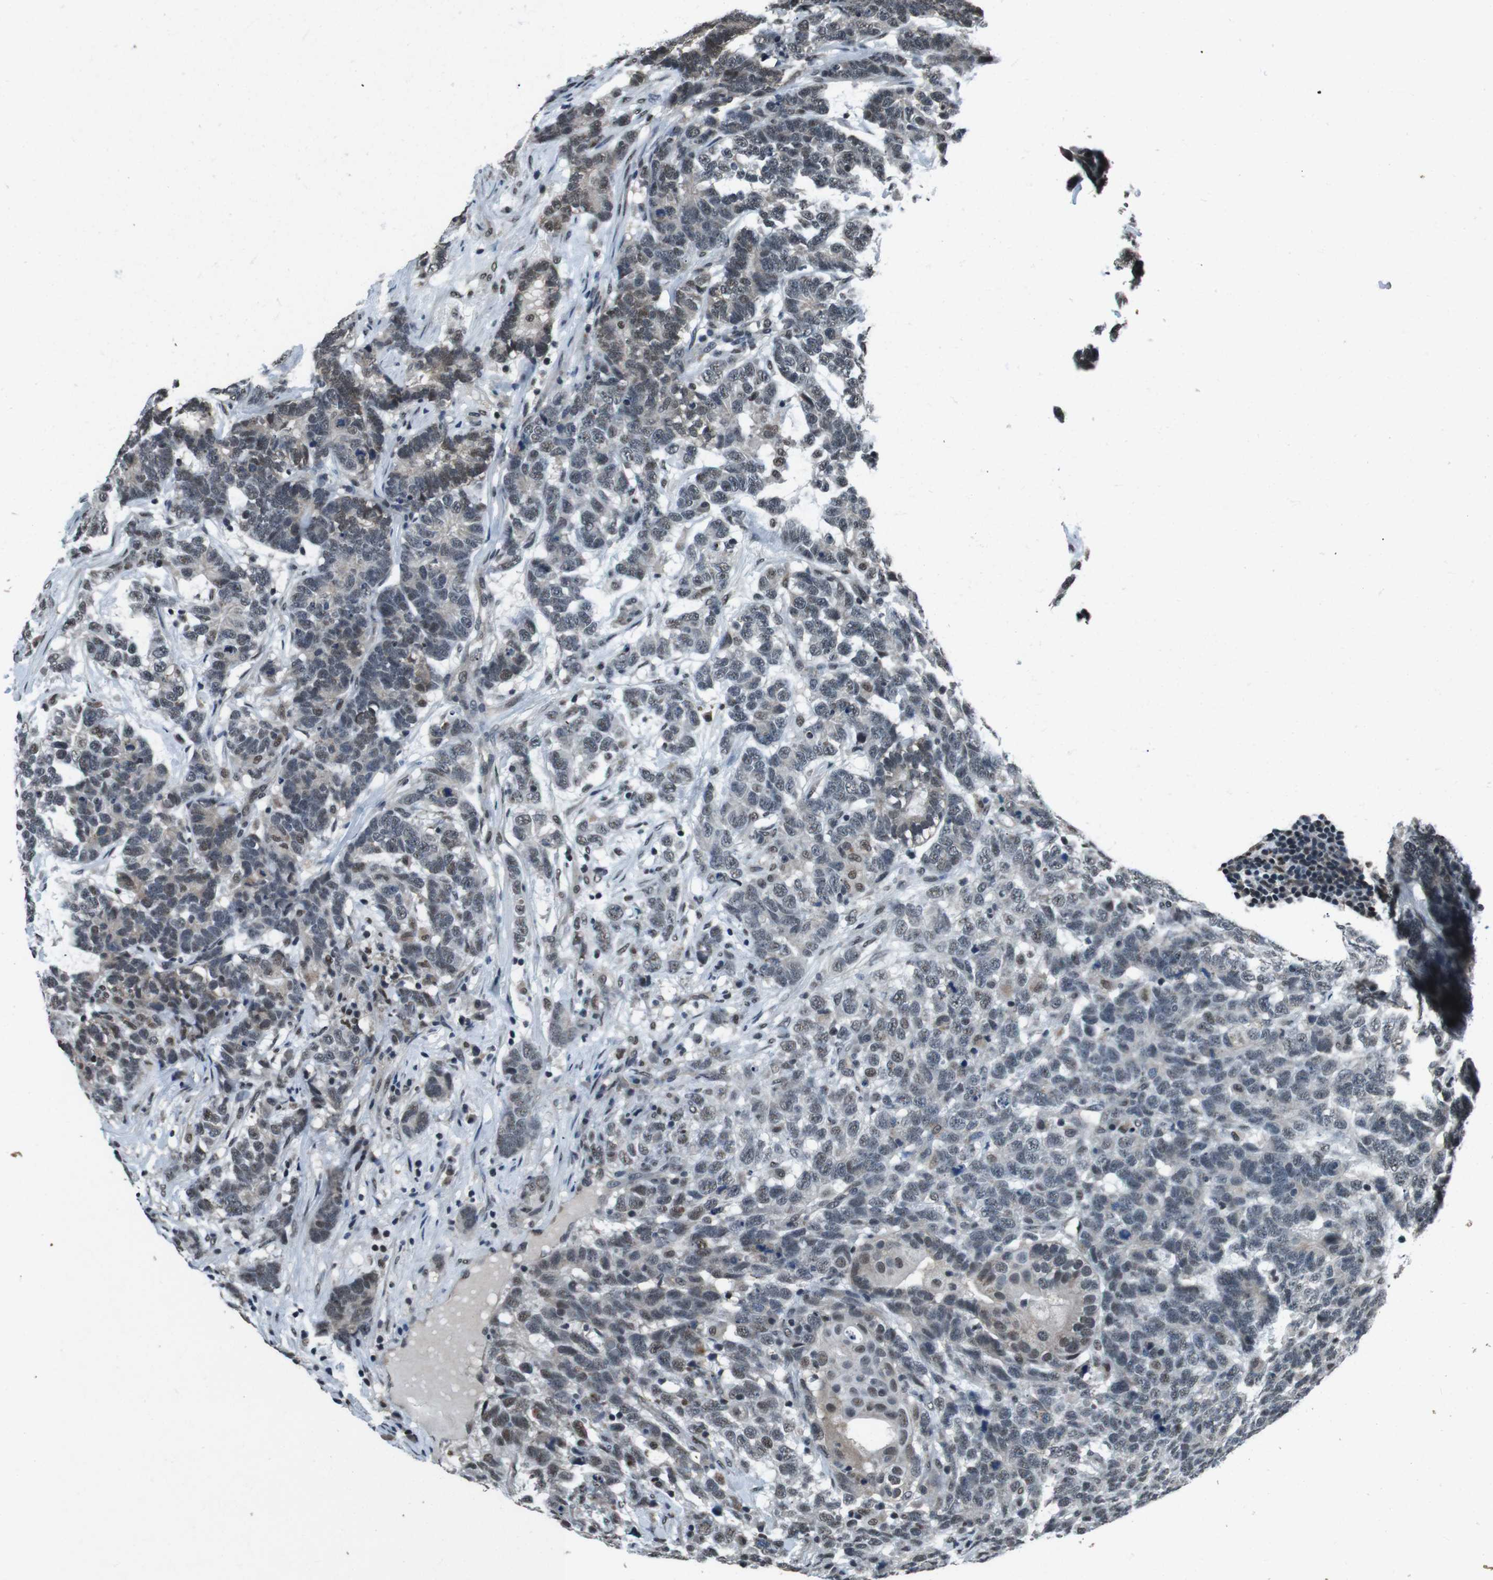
{"staining": {"intensity": "moderate", "quantity": "<25%", "location": "nuclear"}, "tissue": "testis cancer", "cell_type": "Tumor cells", "image_type": "cancer", "snomed": [{"axis": "morphology", "description": "Carcinoma, Embryonal, NOS"}, {"axis": "topography", "description": "Testis"}], "caption": "This photomicrograph shows IHC staining of embryonal carcinoma (testis), with low moderate nuclear positivity in about <25% of tumor cells.", "gene": "NR4A2", "patient": {"sex": "male", "age": 26}}